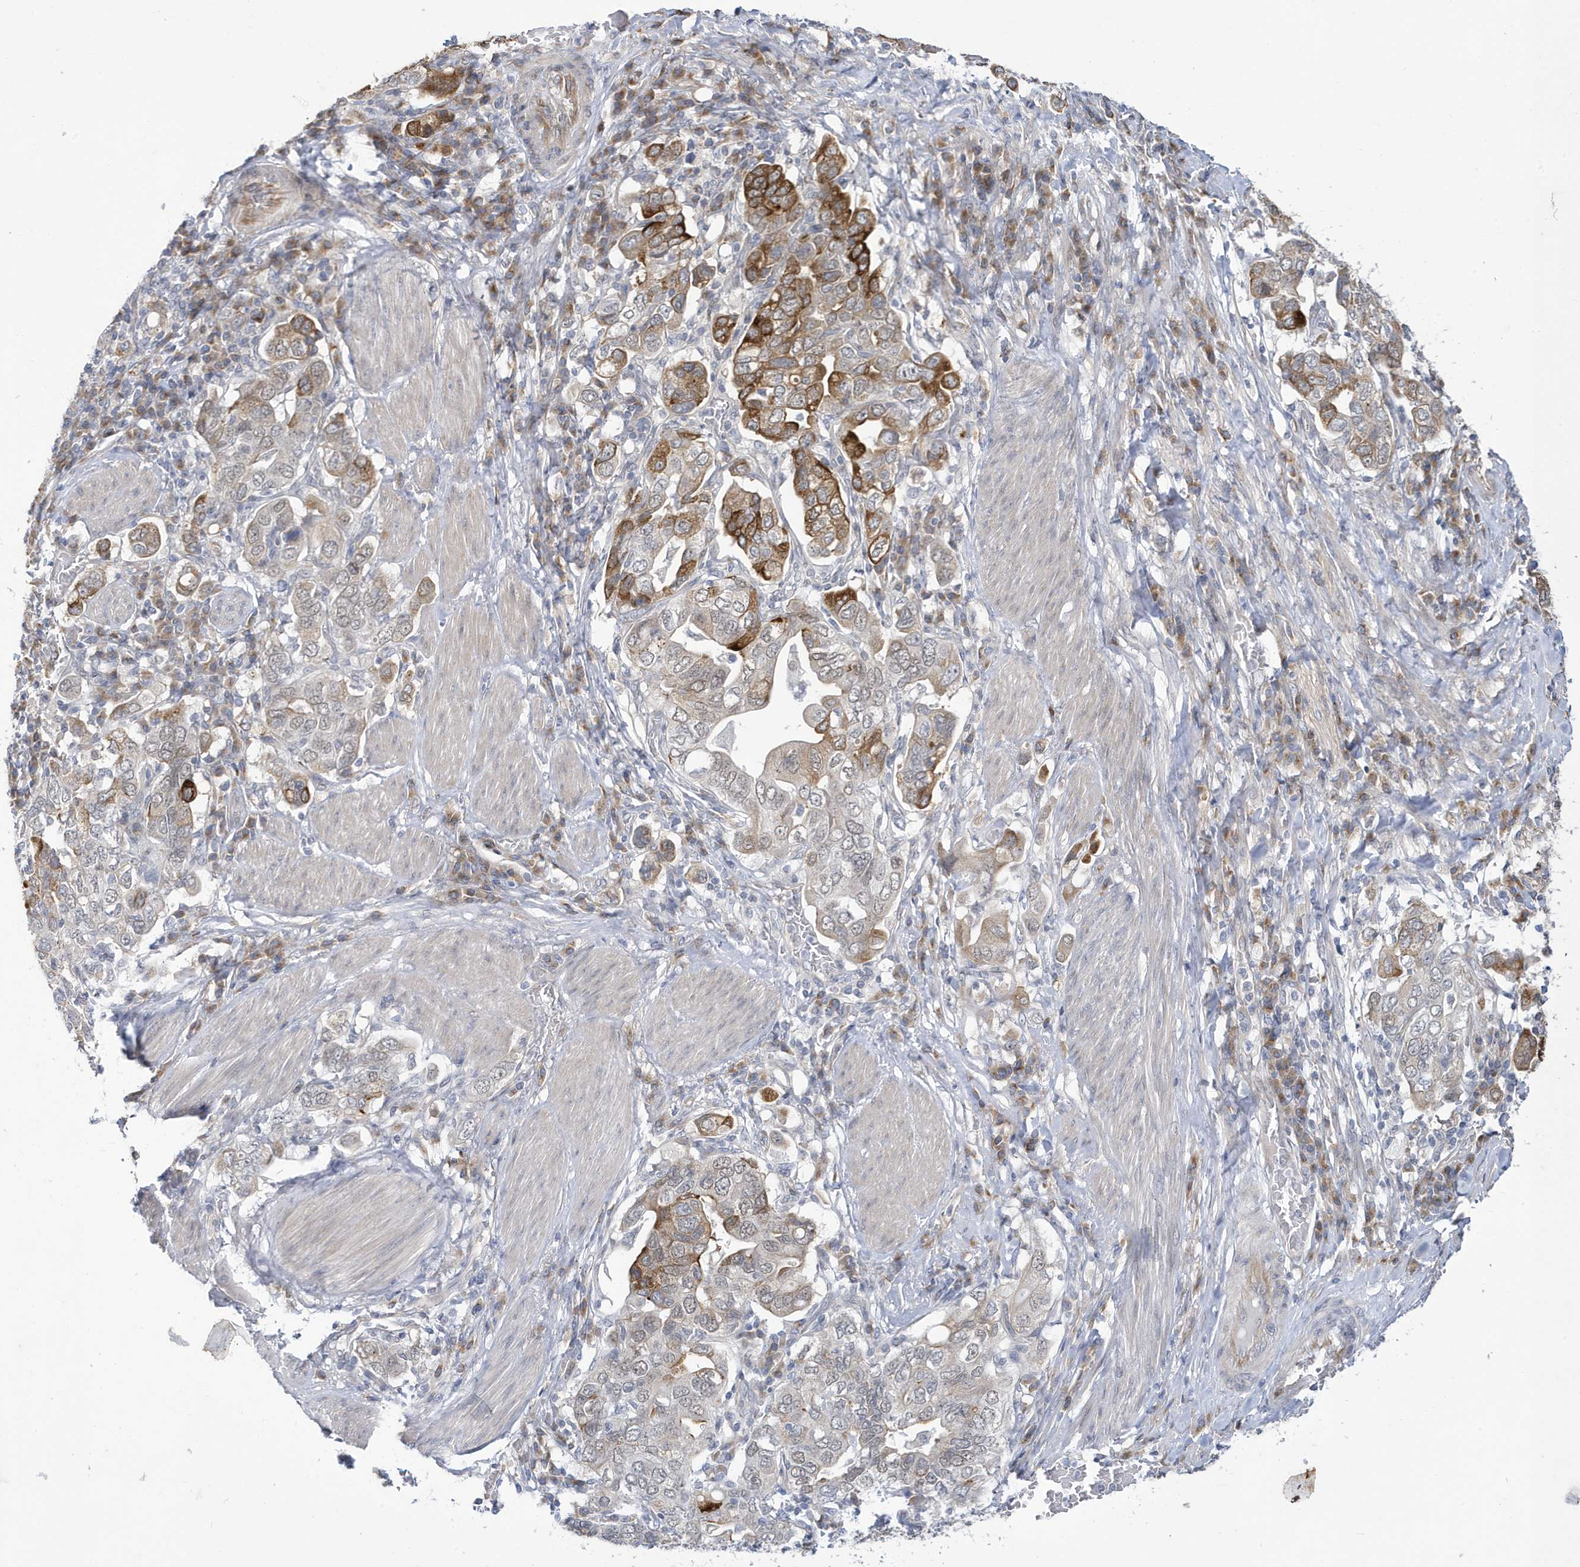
{"staining": {"intensity": "strong", "quantity": "25%-75%", "location": "cytoplasmic/membranous"}, "tissue": "stomach cancer", "cell_type": "Tumor cells", "image_type": "cancer", "snomed": [{"axis": "morphology", "description": "Adenocarcinoma, NOS"}, {"axis": "topography", "description": "Stomach, upper"}], "caption": "Protein staining displays strong cytoplasmic/membranous staining in approximately 25%-75% of tumor cells in stomach adenocarcinoma.", "gene": "ZNF654", "patient": {"sex": "male", "age": 62}}